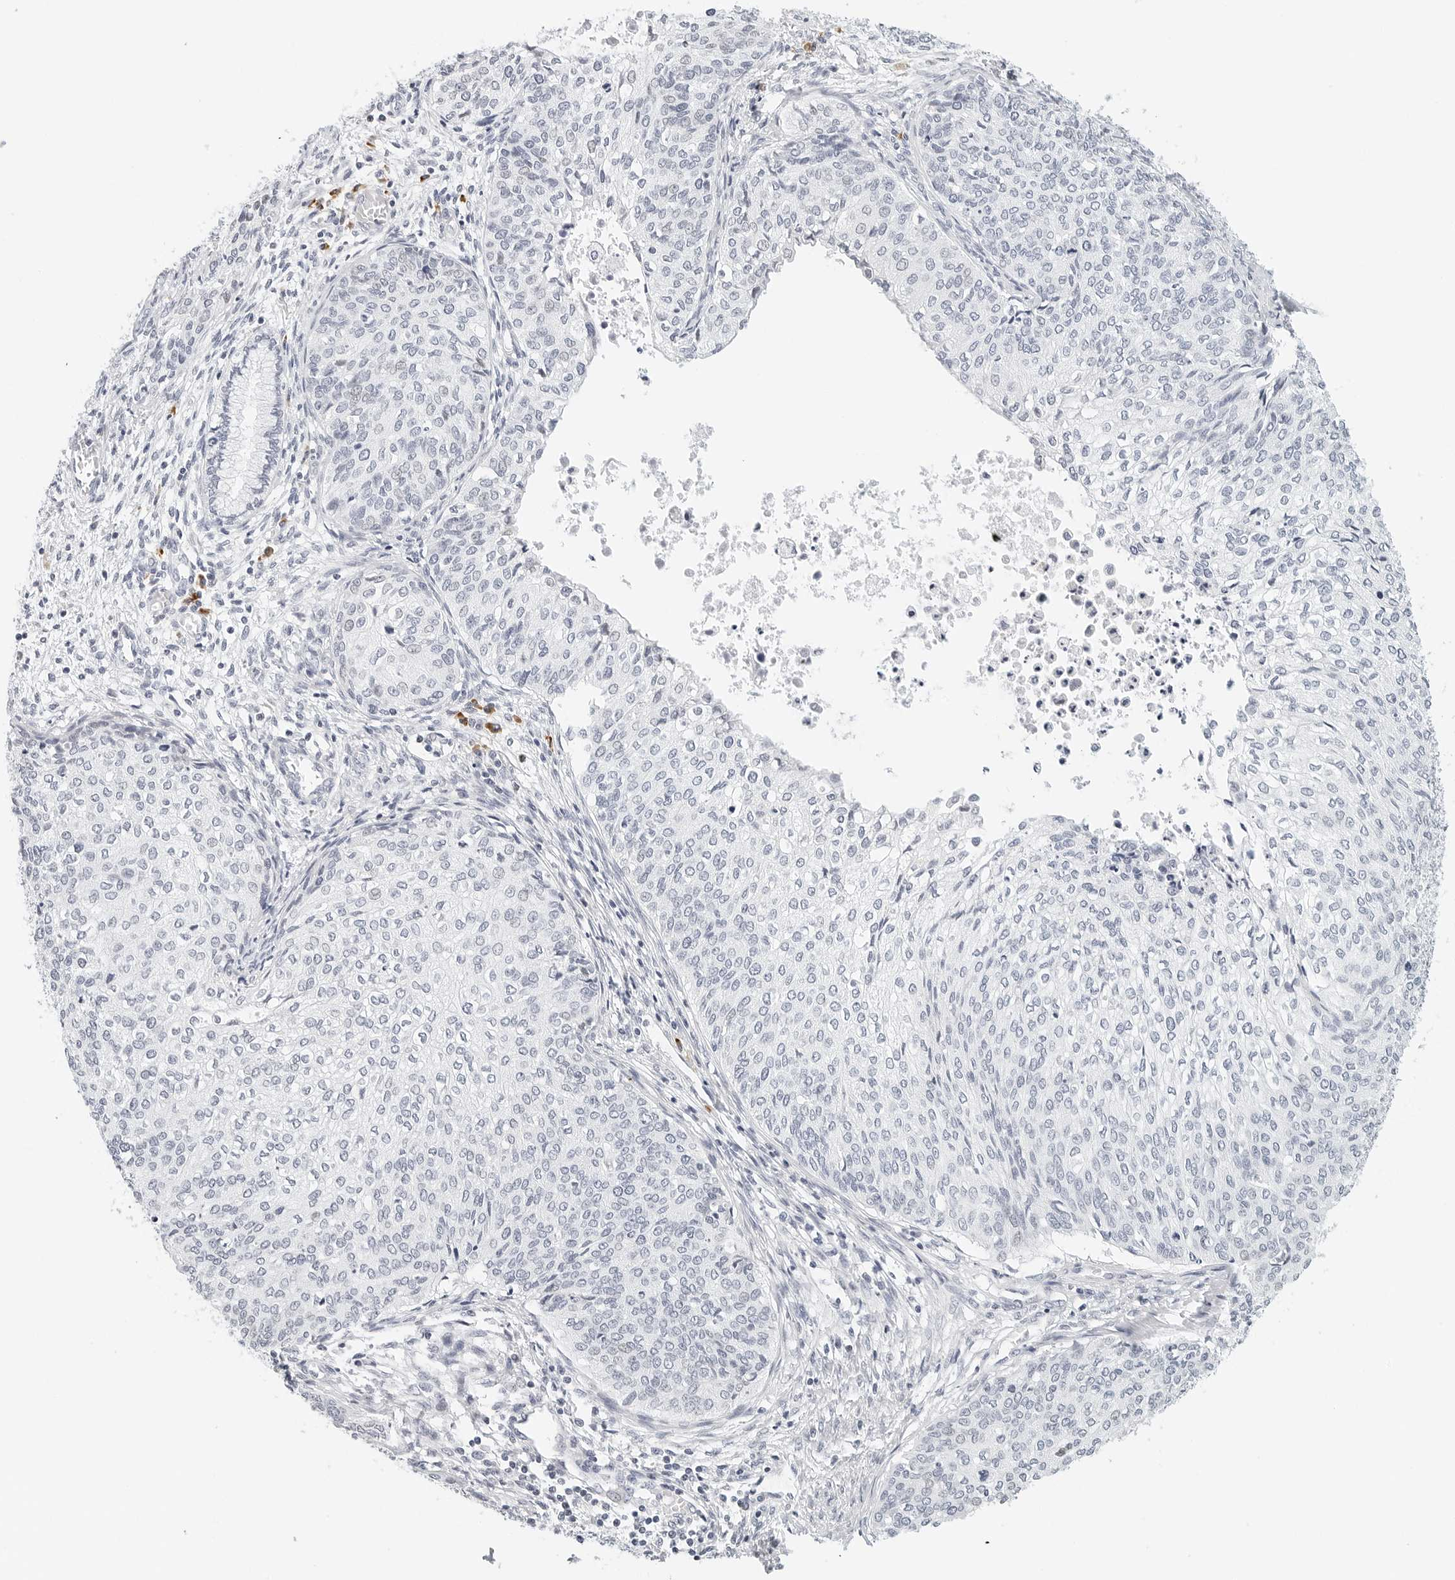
{"staining": {"intensity": "negative", "quantity": "none", "location": "none"}, "tissue": "cervical cancer", "cell_type": "Tumor cells", "image_type": "cancer", "snomed": [{"axis": "morphology", "description": "Squamous cell carcinoma, NOS"}, {"axis": "topography", "description": "Cervix"}], "caption": "Immunohistochemistry (IHC) image of cervical cancer stained for a protein (brown), which shows no expression in tumor cells.", "gene": "PARP10", "patient": {"sex": "female", "age": 37}}